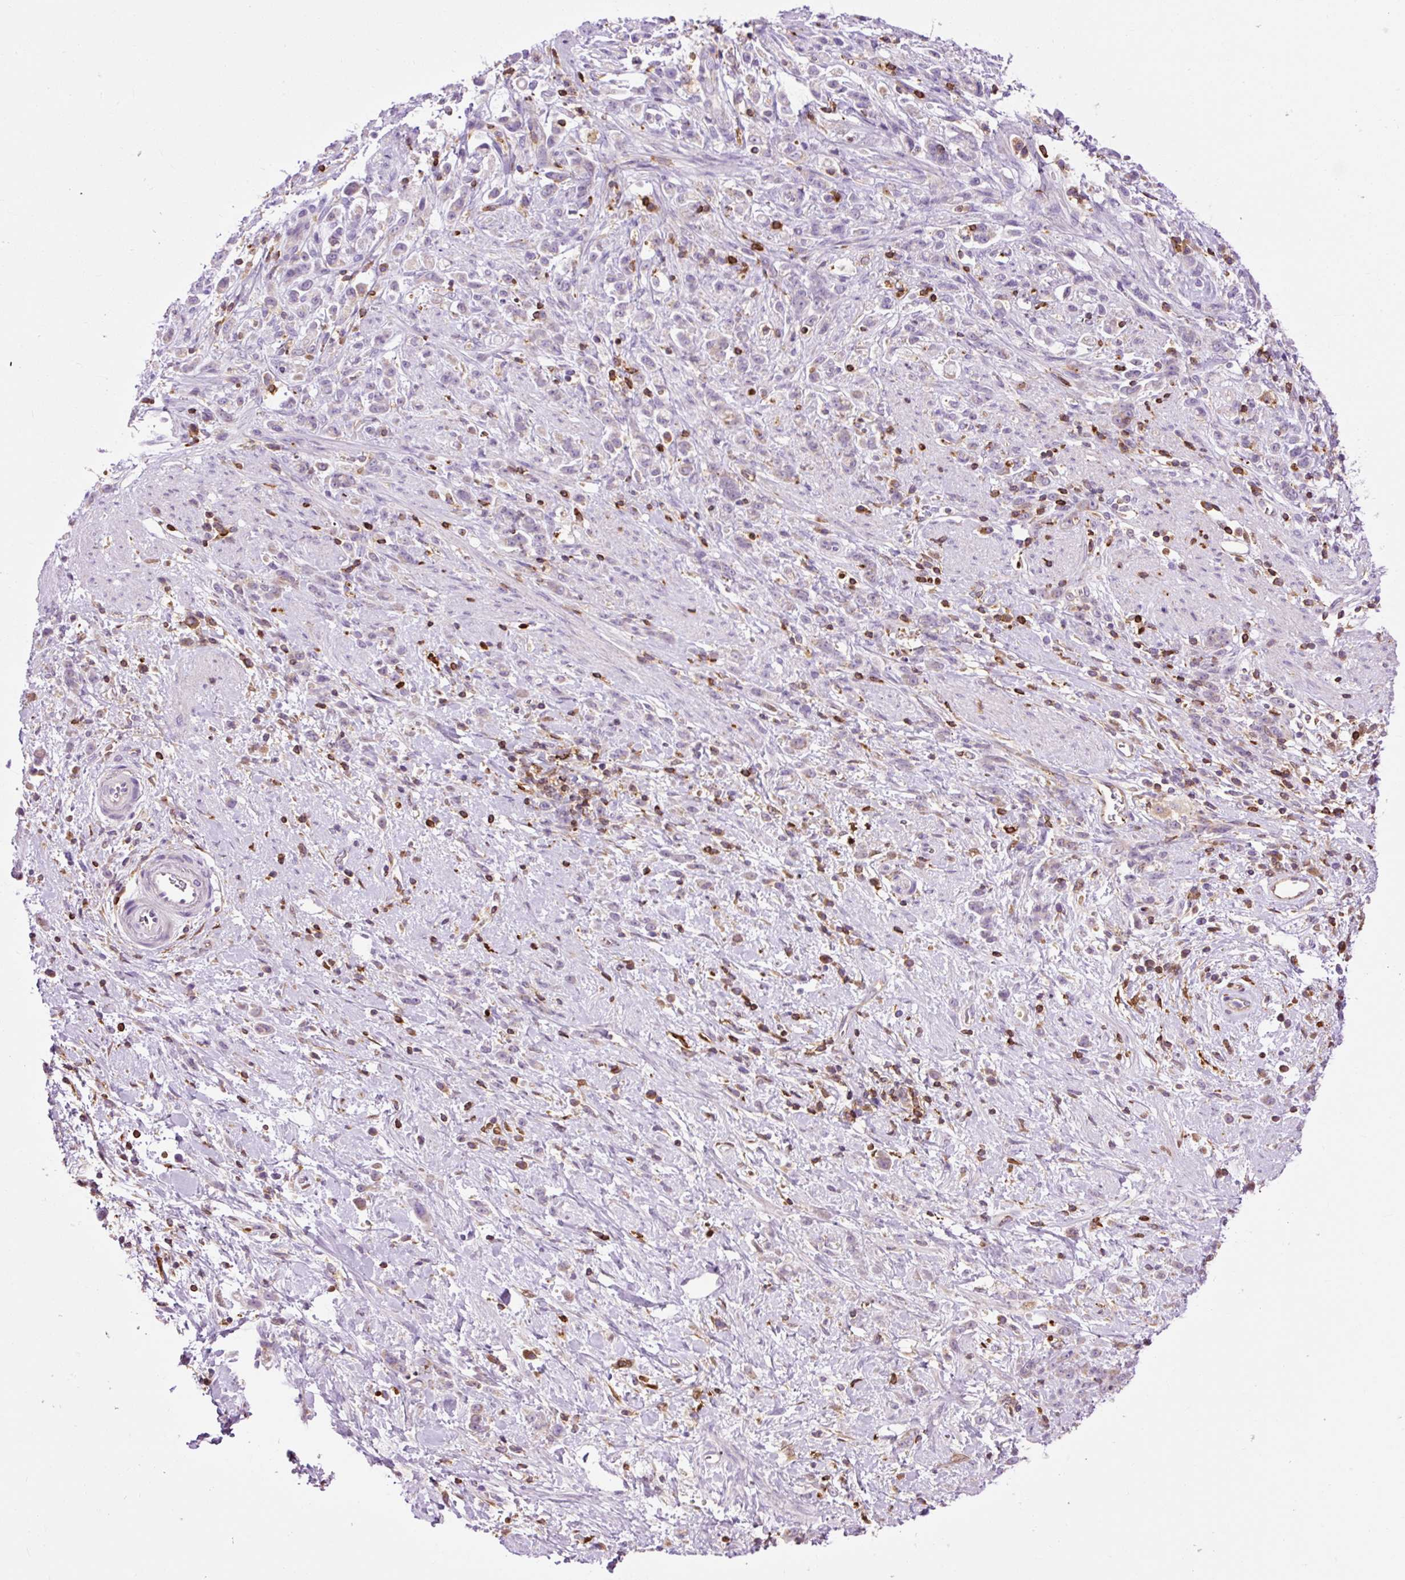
{"staining": {"intensity": "negative", "quantity": "none", "location": "none"}, "tissue": "stomach cancer", "cell_type": "Tumor cells", "image_type": "cancer", "snomed": [{"axis": "morphology", "description": "Adenocarcinoma, NOS"}, {"axis": "topography", "description": "Stomach"}], "caption": "This is a photomicrograph of IHC staining of stomach cancer (adenocarcinoma), which shows no staining in tumor cells.", "gene": "CD83", "patient": {"sex": "female", "age": 60}}